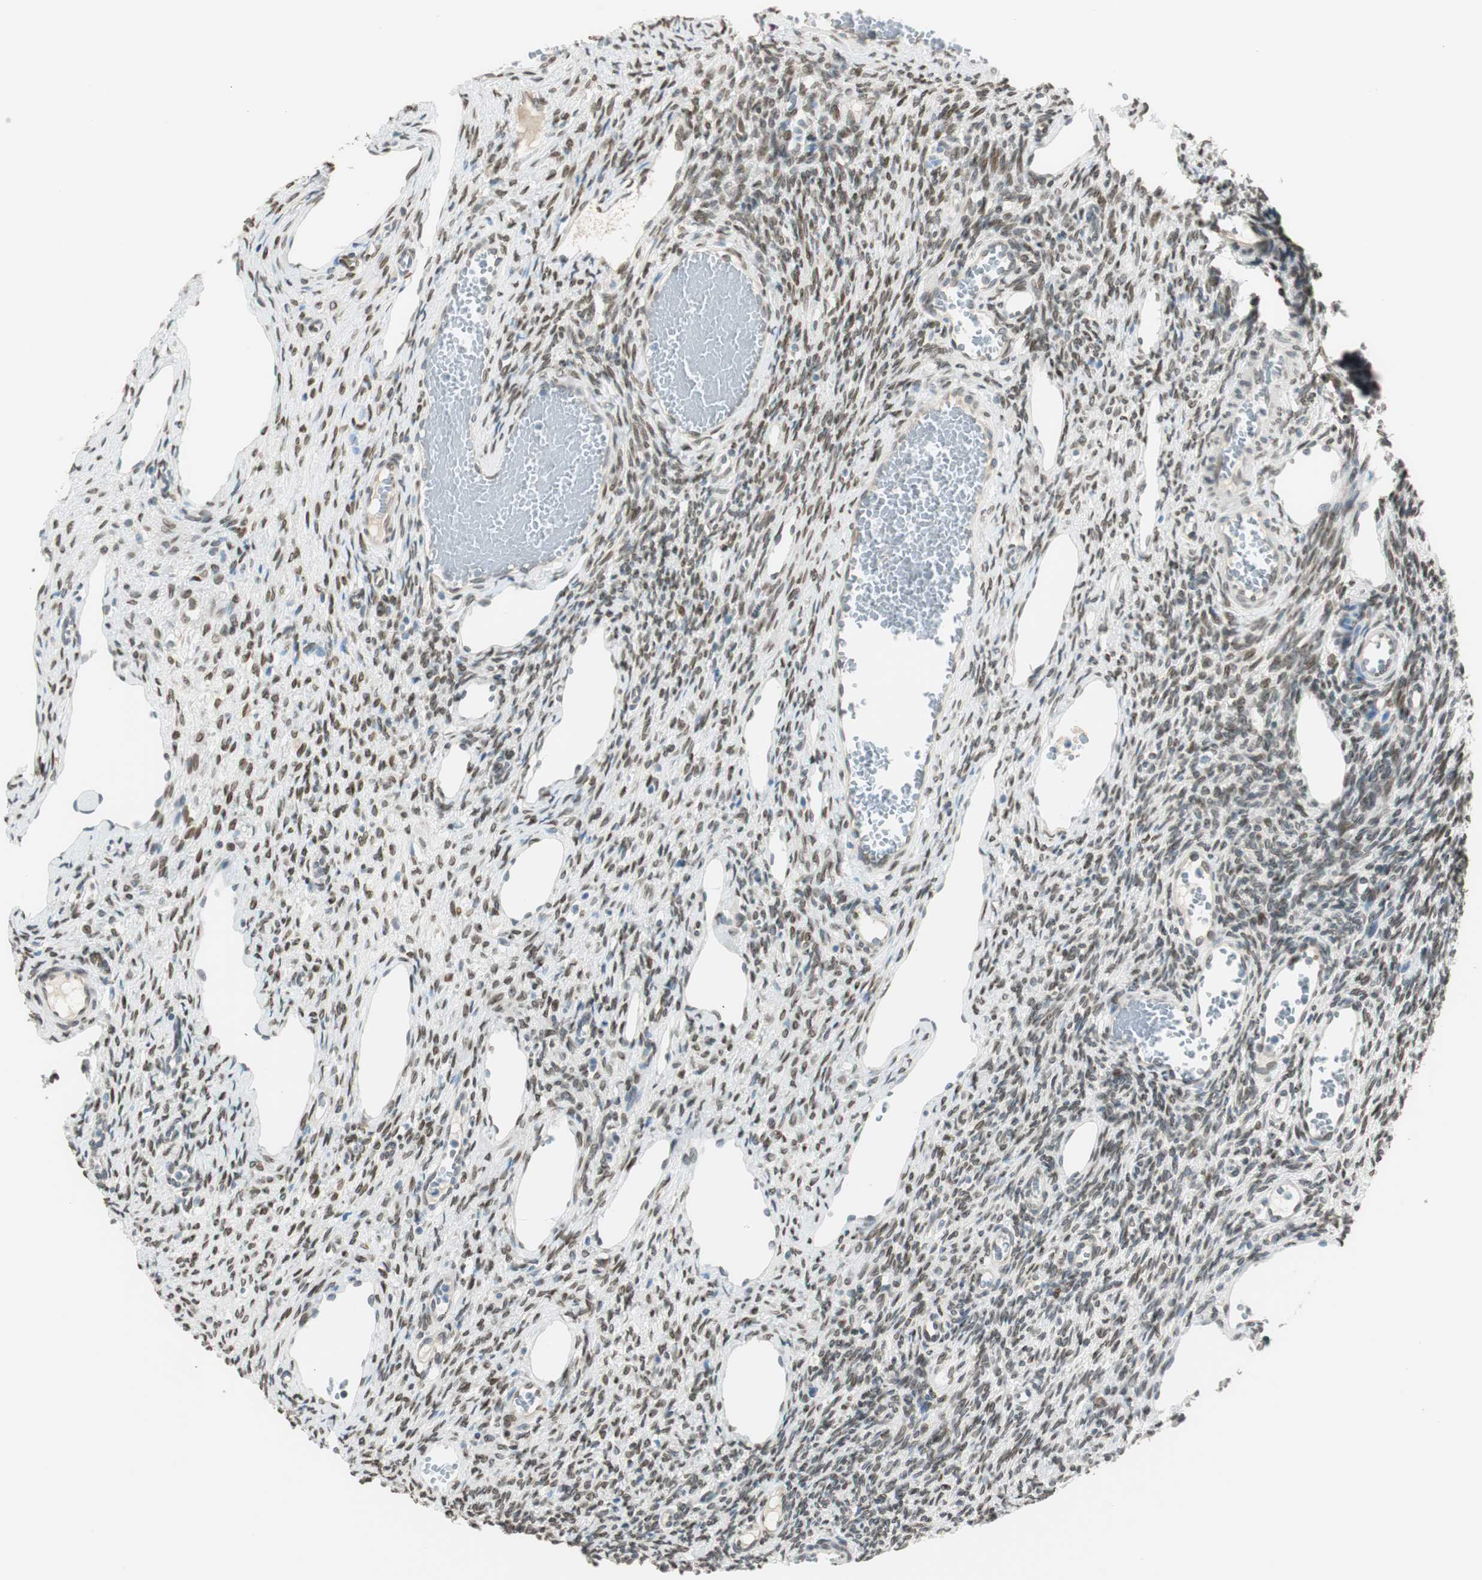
{"staining": {"intensity": "negative", "quantity": "none", "location": "none"}, "tissue": "ovary", "cell_type": "Follicle cells", "image_type": "normal", "snomed": [{"axis": "morphology", "description": "Normal tissue, NOS"}, {"axis": "topography", "description": "Ovary"}], "caption": "An immunohistochemistry micrograph of benign ovary is shown. There is no staining in follicle cells of ovary.", "gene": "TMEM260", "patient": {"sex": "female", "age": 33}}